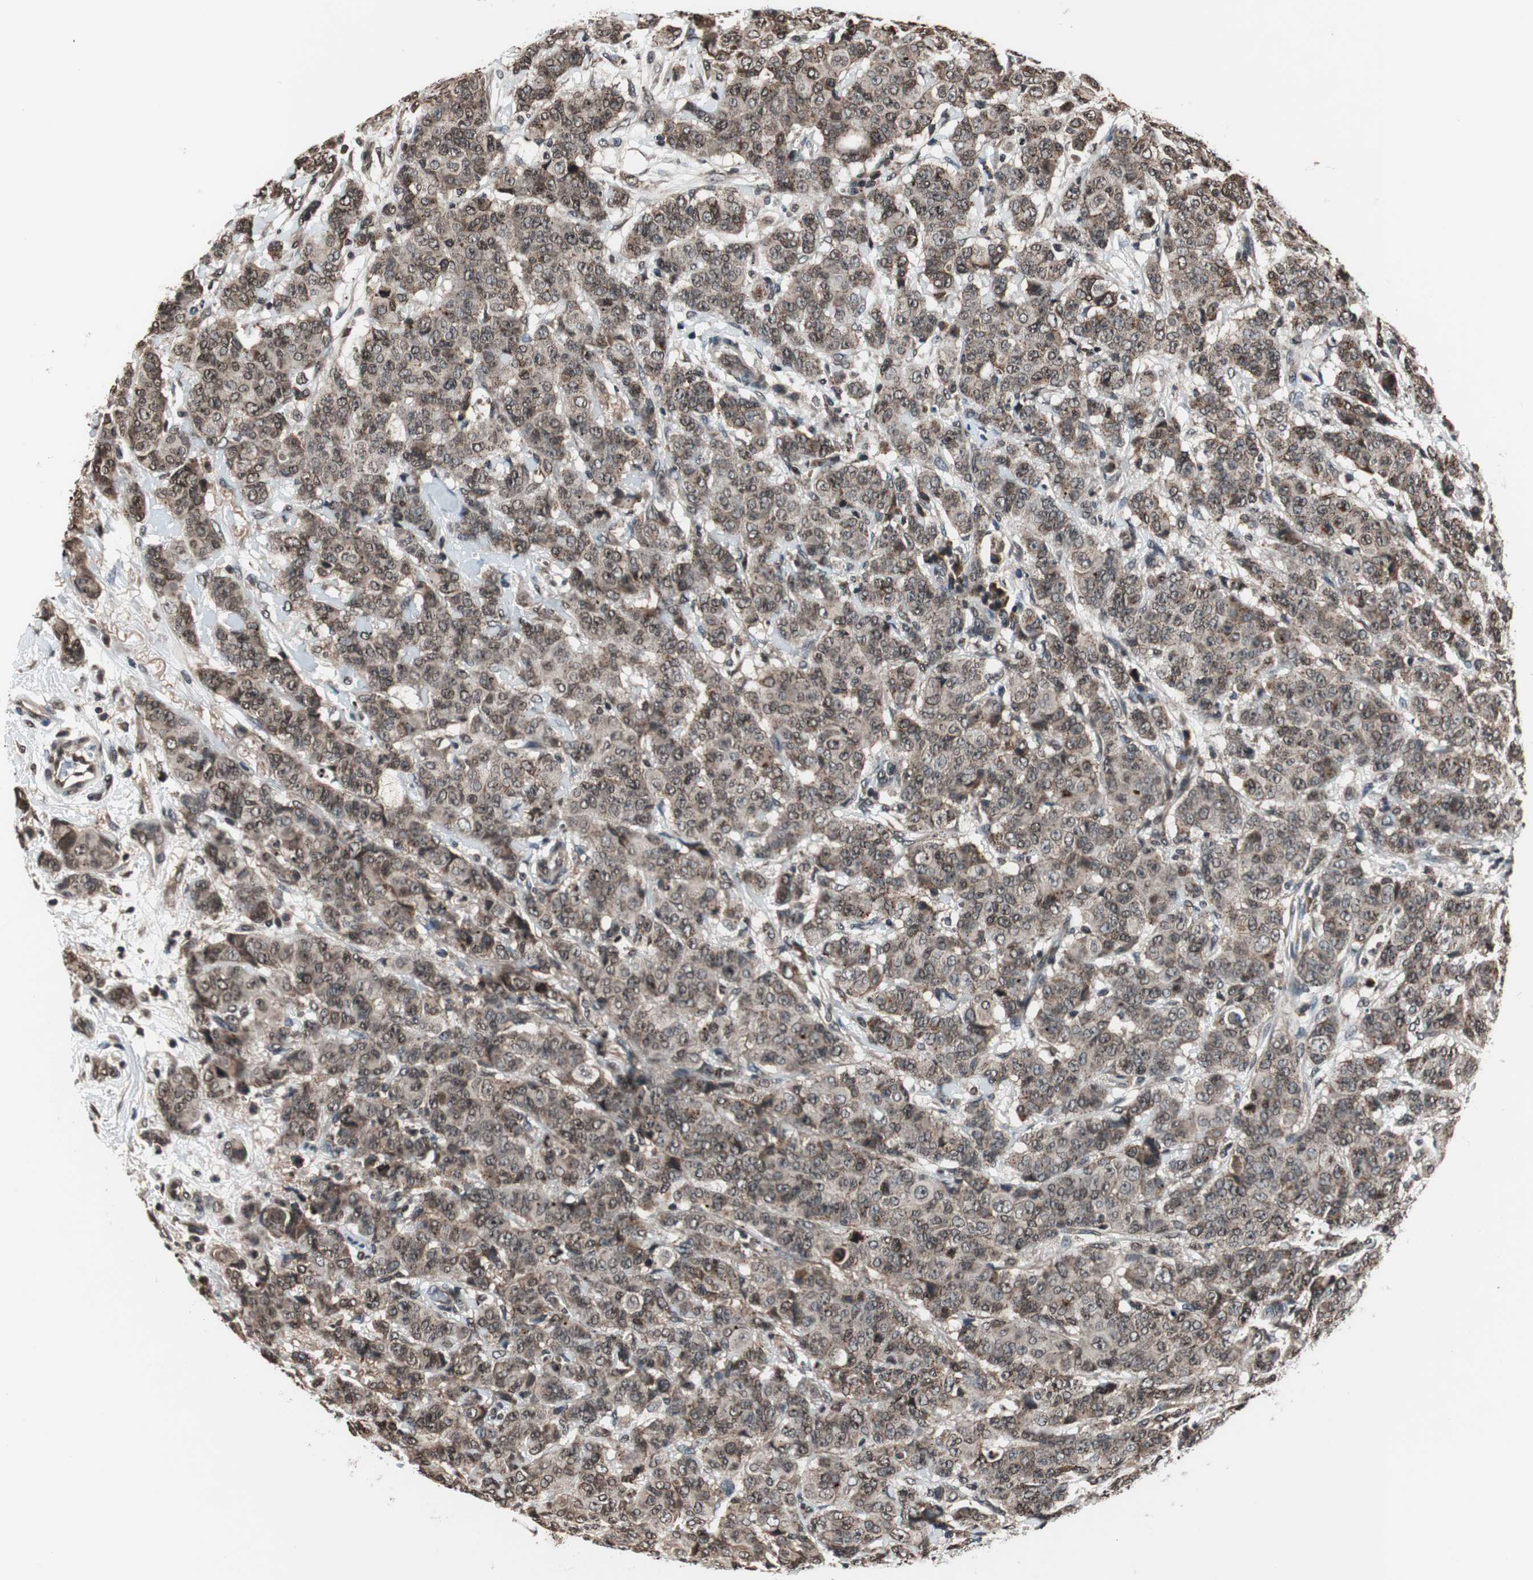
{"staining": {"intensity": "weak", "quantity": ">75%", "location": "cytoplasmic/membranous,nuclear"}, "tissue": "breast cancer", "cell_type": "Tumor cells", "image_type": "cancer", "snomed": [{"axis": "morphology", "description": "Duct carcinoma"}, {"axis": "topography", "description": "Breast"}], "caption": "Human breast intraductal carcinoma stained with a protein marker demonstrates weak staining in tumor cells.", "gene": "RFC1", "patient": {"sex": "female", "age": 40}}